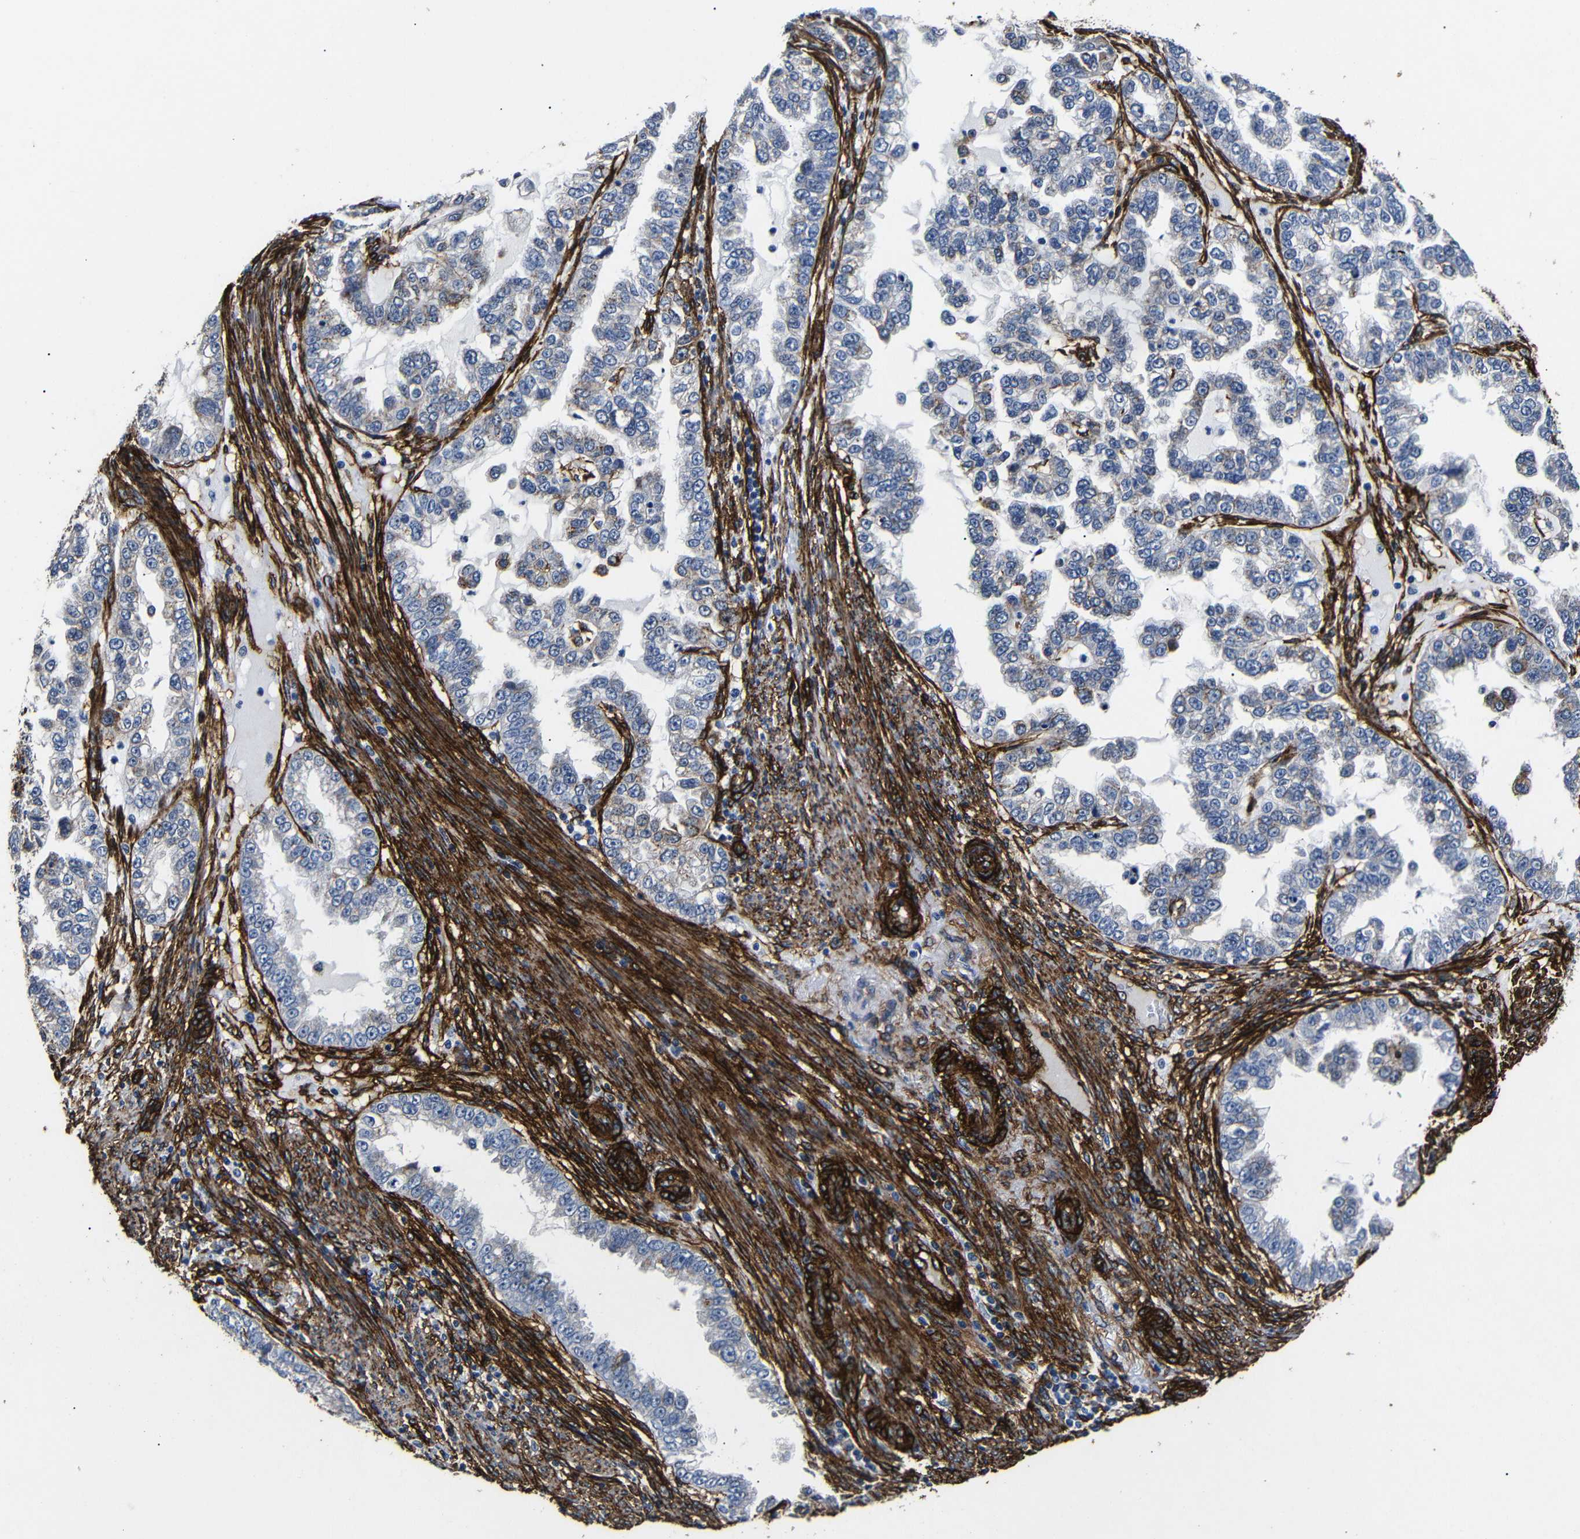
{"staining": {"intensity": "weak", "quantity": "<25%", "location": "cytoplasmic/membranous"}, "tissue": "endometrial cancer", "cell_type": "Tumor cells", "image_type": "cancer", "snomed": [{"axis": "morphology", "description": "Adenocarcinoma, NOS"}, {"axis": "topography", "description": "Endometrium"}], "caption": "A high-resolution micrograph shows immunohistochemistry (IHC) staining of adenocarcinoma (endometrial), which reveals no significant positivity in tumor cells. The staining was performed using DAB (3,3'-diaminobenzidine) to visualize the protein expression in brown, while the nuclei were stained in blue with hematoxylin (Magnification: 20x).", "gene": "CAV2", "patient": {"sex": "female", "age": 85}}